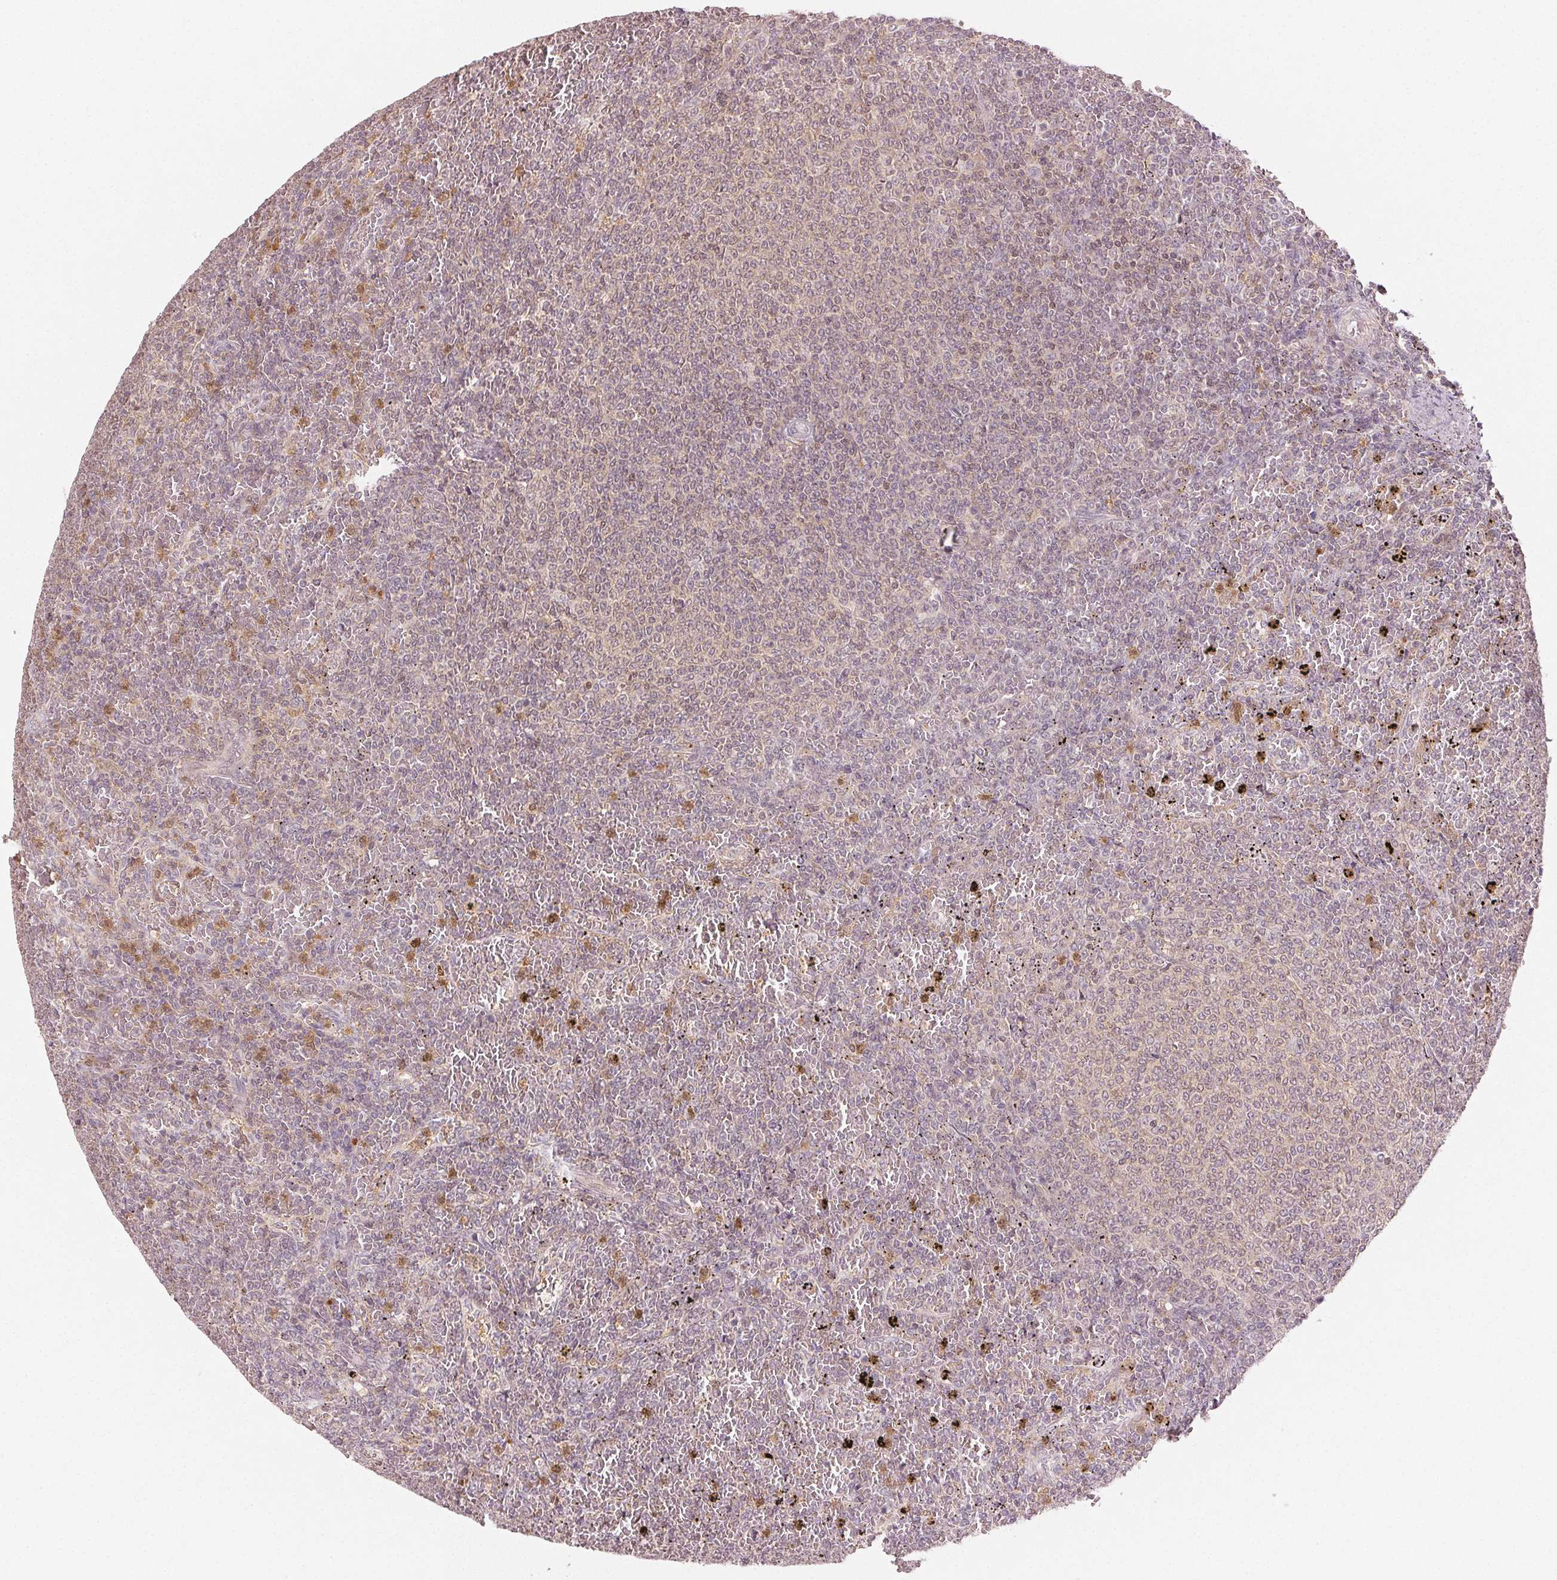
{"staining": {"intensity": "weak", "quantity": "<25%", "location": "cytoplasmic/membranous,nuclear"}, "tissue": "lymphoma", "cell_type": "Tumor cells", "image_type": "cancer", "snomed": [{"axis": "morphology", "description": "Malignant lymphoma, non-Hodgkin's type, Low grade"}, {"axis": "topography", "description": "Spleen"}], "caption": "High power microscopy photomicrograph of an IHC photomicrograph of low-grade malignant lymphoma, non-Hodgkin's type, revealing no significant positivity in tumor cells.", "gene": "MAPK14", "patient": {"sex": "female", "age": 77}}